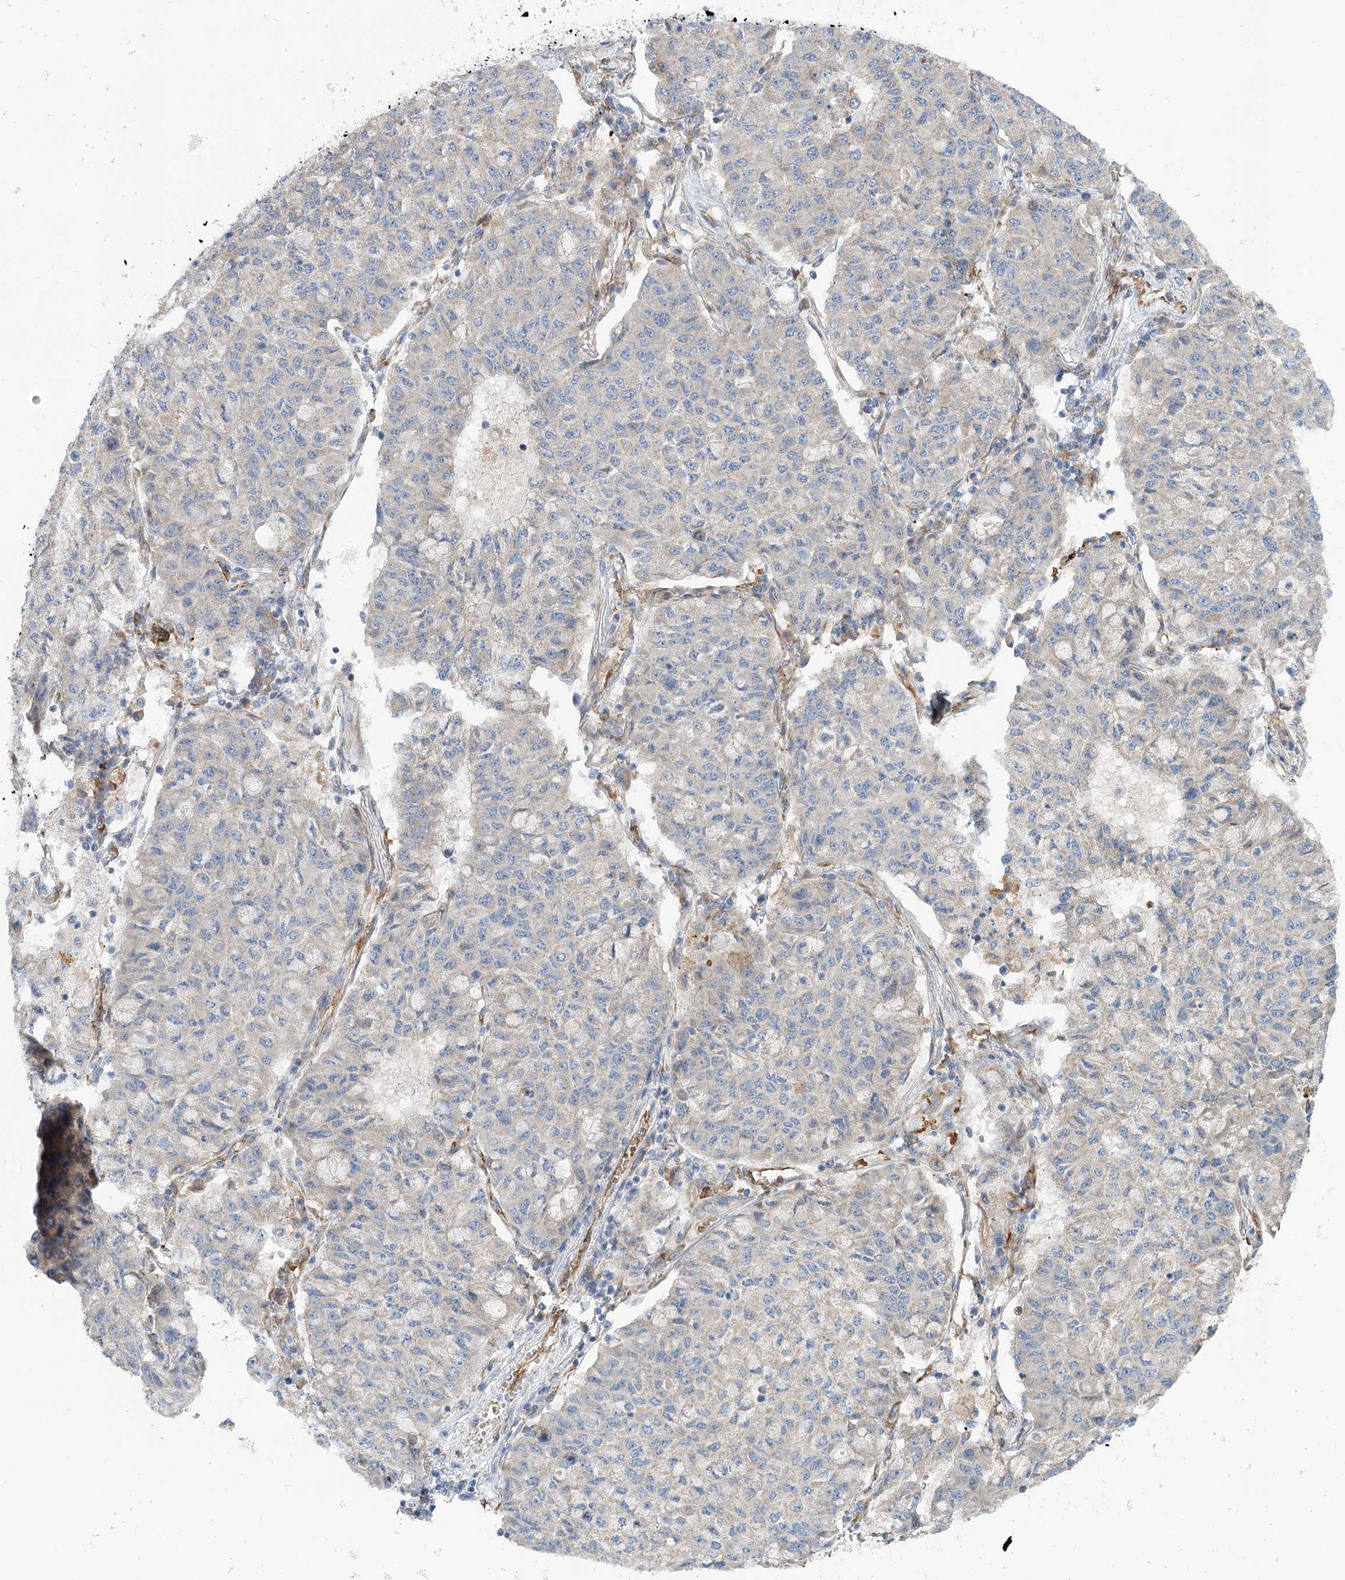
{"staining": {"intensity": "negative", "quantity": "none", "location": "none"}, "tissue": "lung cancer", "cell_type": "Tumor cells", "image_type": "cancer", "snomed": [{"axis": "morphology", "description": "Squamous cell carcinoma, NOS"}, {"axis": "topography", "description": "Lung"}], "caption": "Immunohistochemistry (IHC) micrograph of human lung squamous cell carcinoma stained for a protein (brown), which demonstrates no staining in tumor cells.", "gene": "CIB4", "patient": {"sex": "male", "age": 74}}